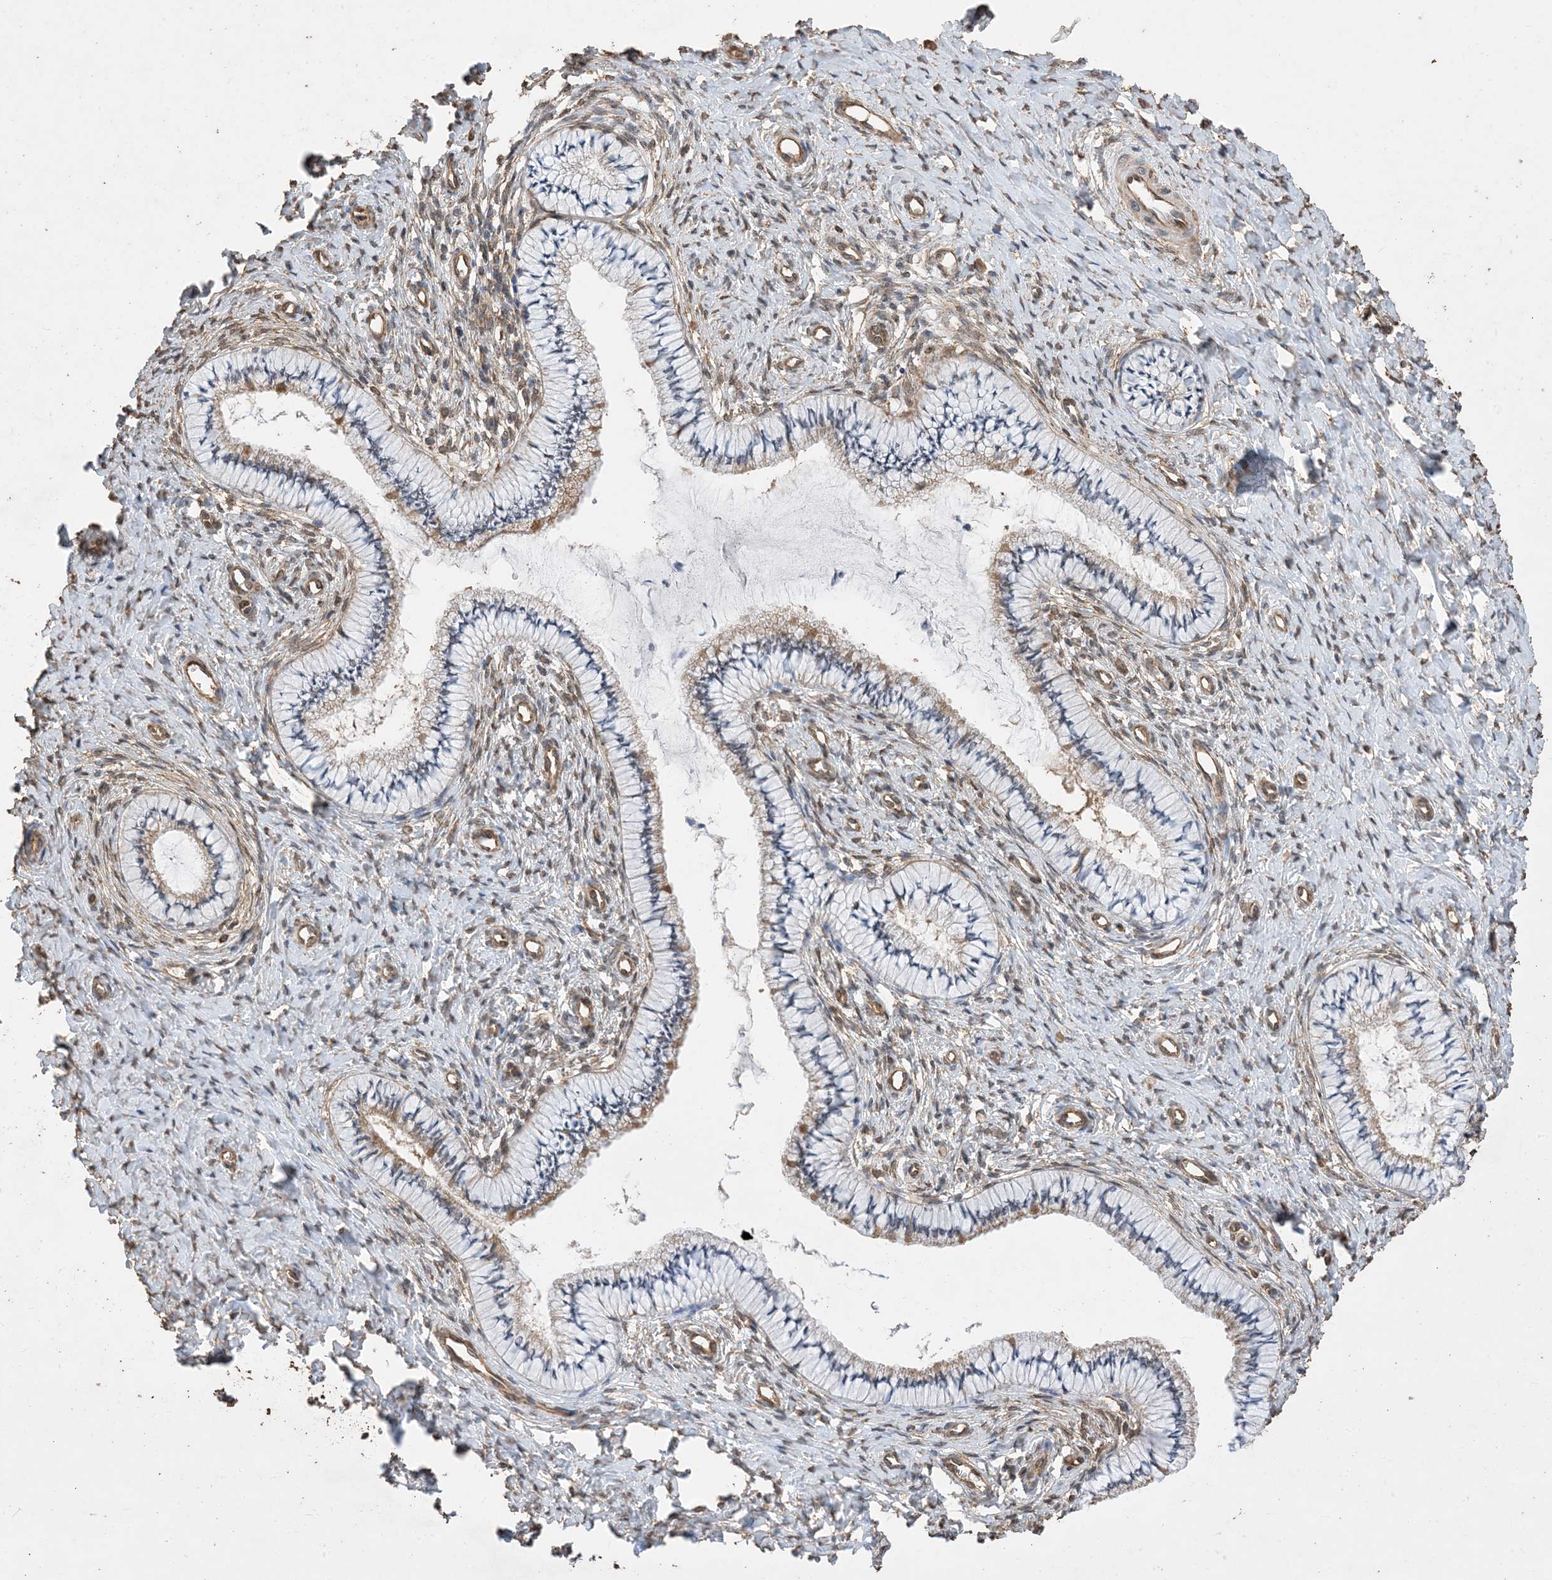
{"staining": {"intensity": "moderate", "quantity": "25%-75%", "location": "cytoplasmic/membranous,nuclear"}, "tissue": "cervix", "cell_type": "Glandular cells", "image_type": "normal", "snomed": [{"axis": "morphology", "description": "Normal tissue, NOS"}, {"axis": "topography", "description": "Cervix"}], "caption": "Moderate cytoplasmic/membranous,nuclear staining is appreciated in approximately 25%-75% of glandular cells in normal cervix.", "gene": "ZKSCAN5", "patient": {"sex": "female", "age": 36}}